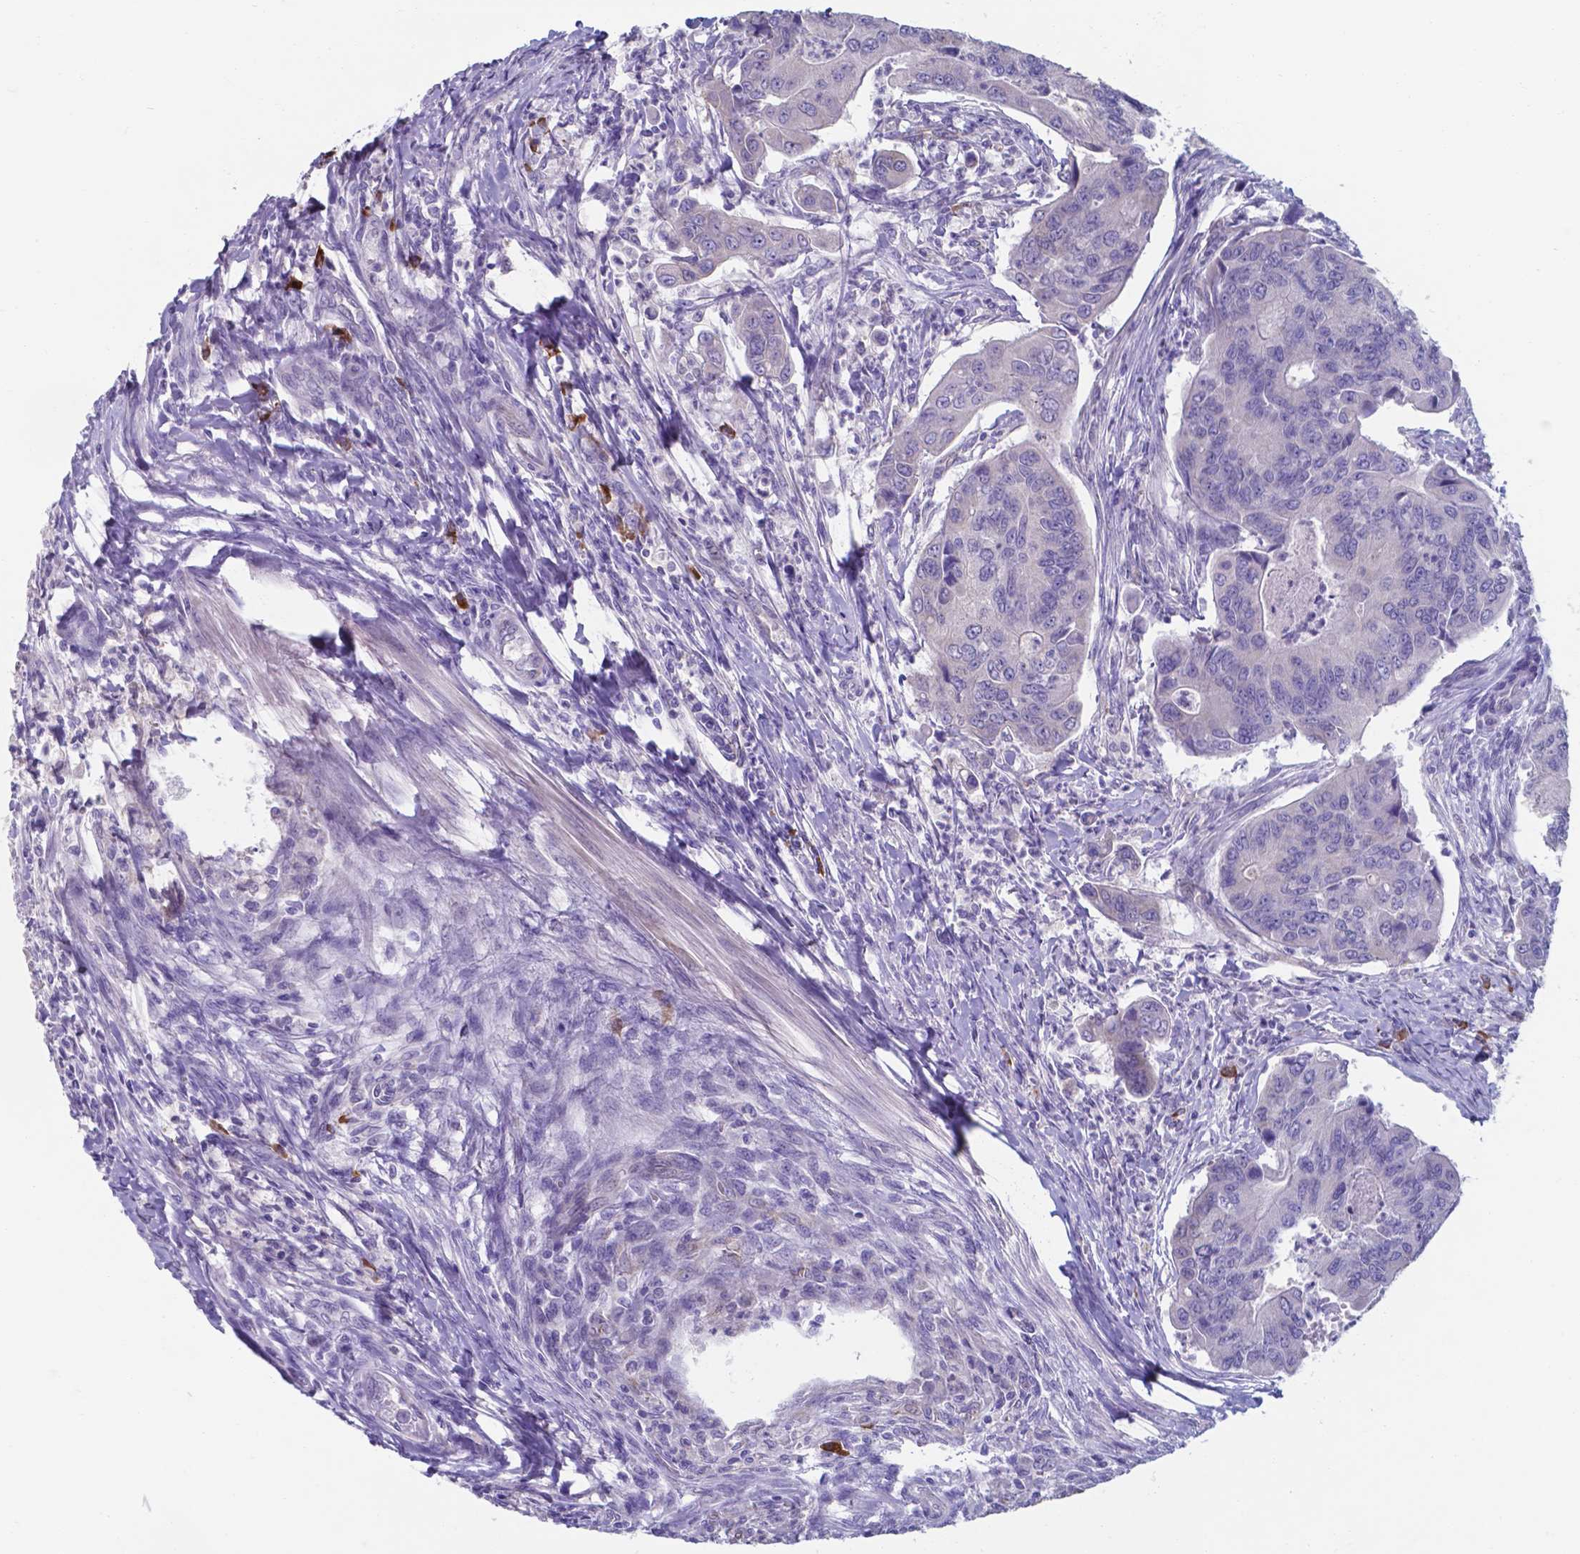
{"staining": {"intensity": "negative", "quantity": "none", "location": "none"}, "tissue": "colorectal cancer", "cell_type": "Tumor cells", "image_type": "cancer", "snomed": [{"axis": "morphology", "description": "Adenocarcinoma, NOS"}, {"axis": "topography", "description": "Colon"}], "caption": "Immunohistochemistry micrograph of neoplastic tissue: colorectal adenocarcinoma stained with DAB demonstrates no significant protein expression in tumor cells.", "gene": "UBE2J1", "patient": {"sex": "female", "age": 67}}